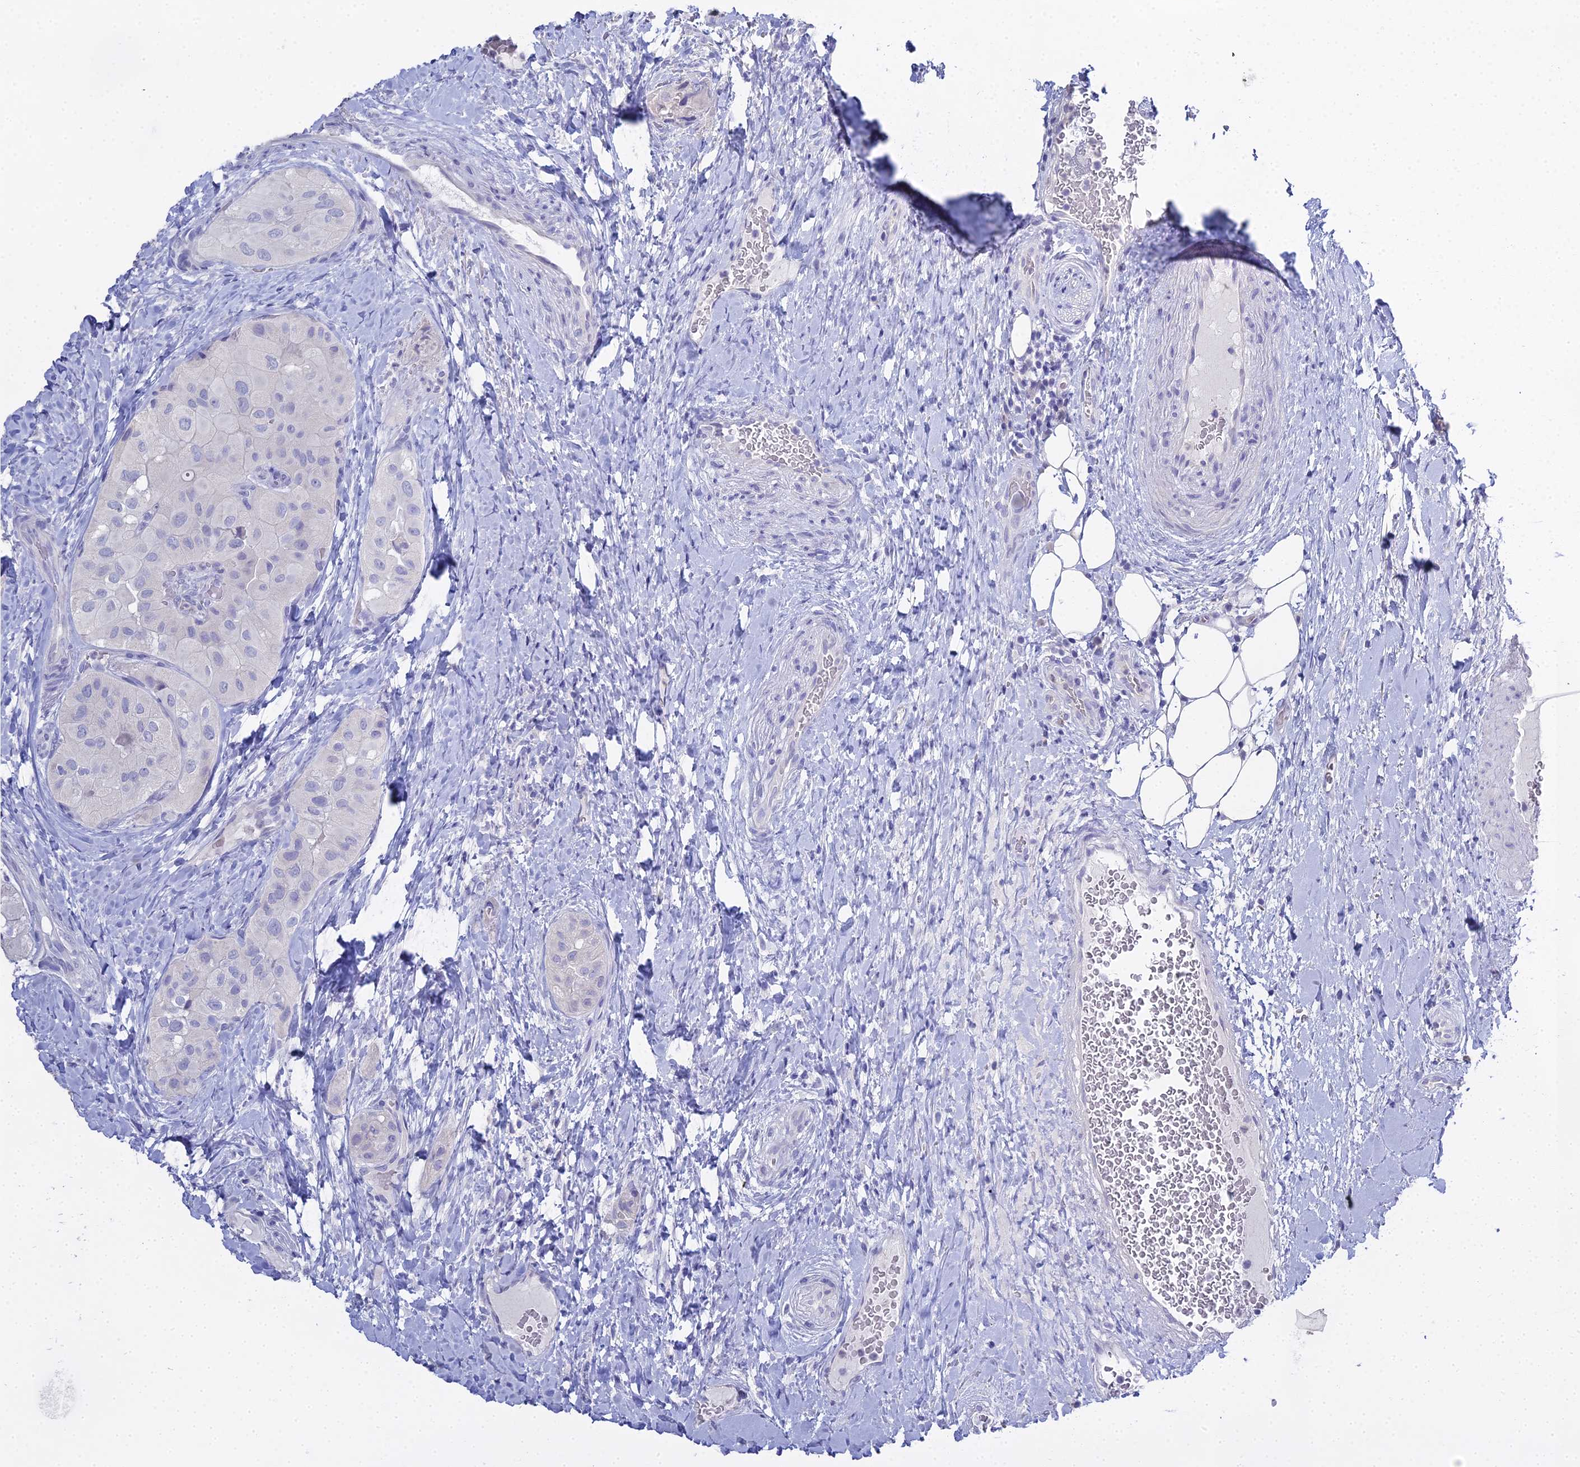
{"staining": {"intensity": "negative", "quantity": "none", "location": "none"}, "tissue": "thyroid cancer", "cell_type": "Tumor cells", "image_type": "cancer", "snomed": [{"axis": "morphology", "description": "Normal tissue, NOS"}, {"axis": "morphology", "description": "Papillary adenocarcinoma, NOS"}, {"axis": "topography", "description": "Thyroid gland"}], "caption": "The image shows no staining of tumor cells in papillary adenocarcinoma (thyroid).", "gene": "S100A7", "patient": {"sex": "female", "age": 59}}